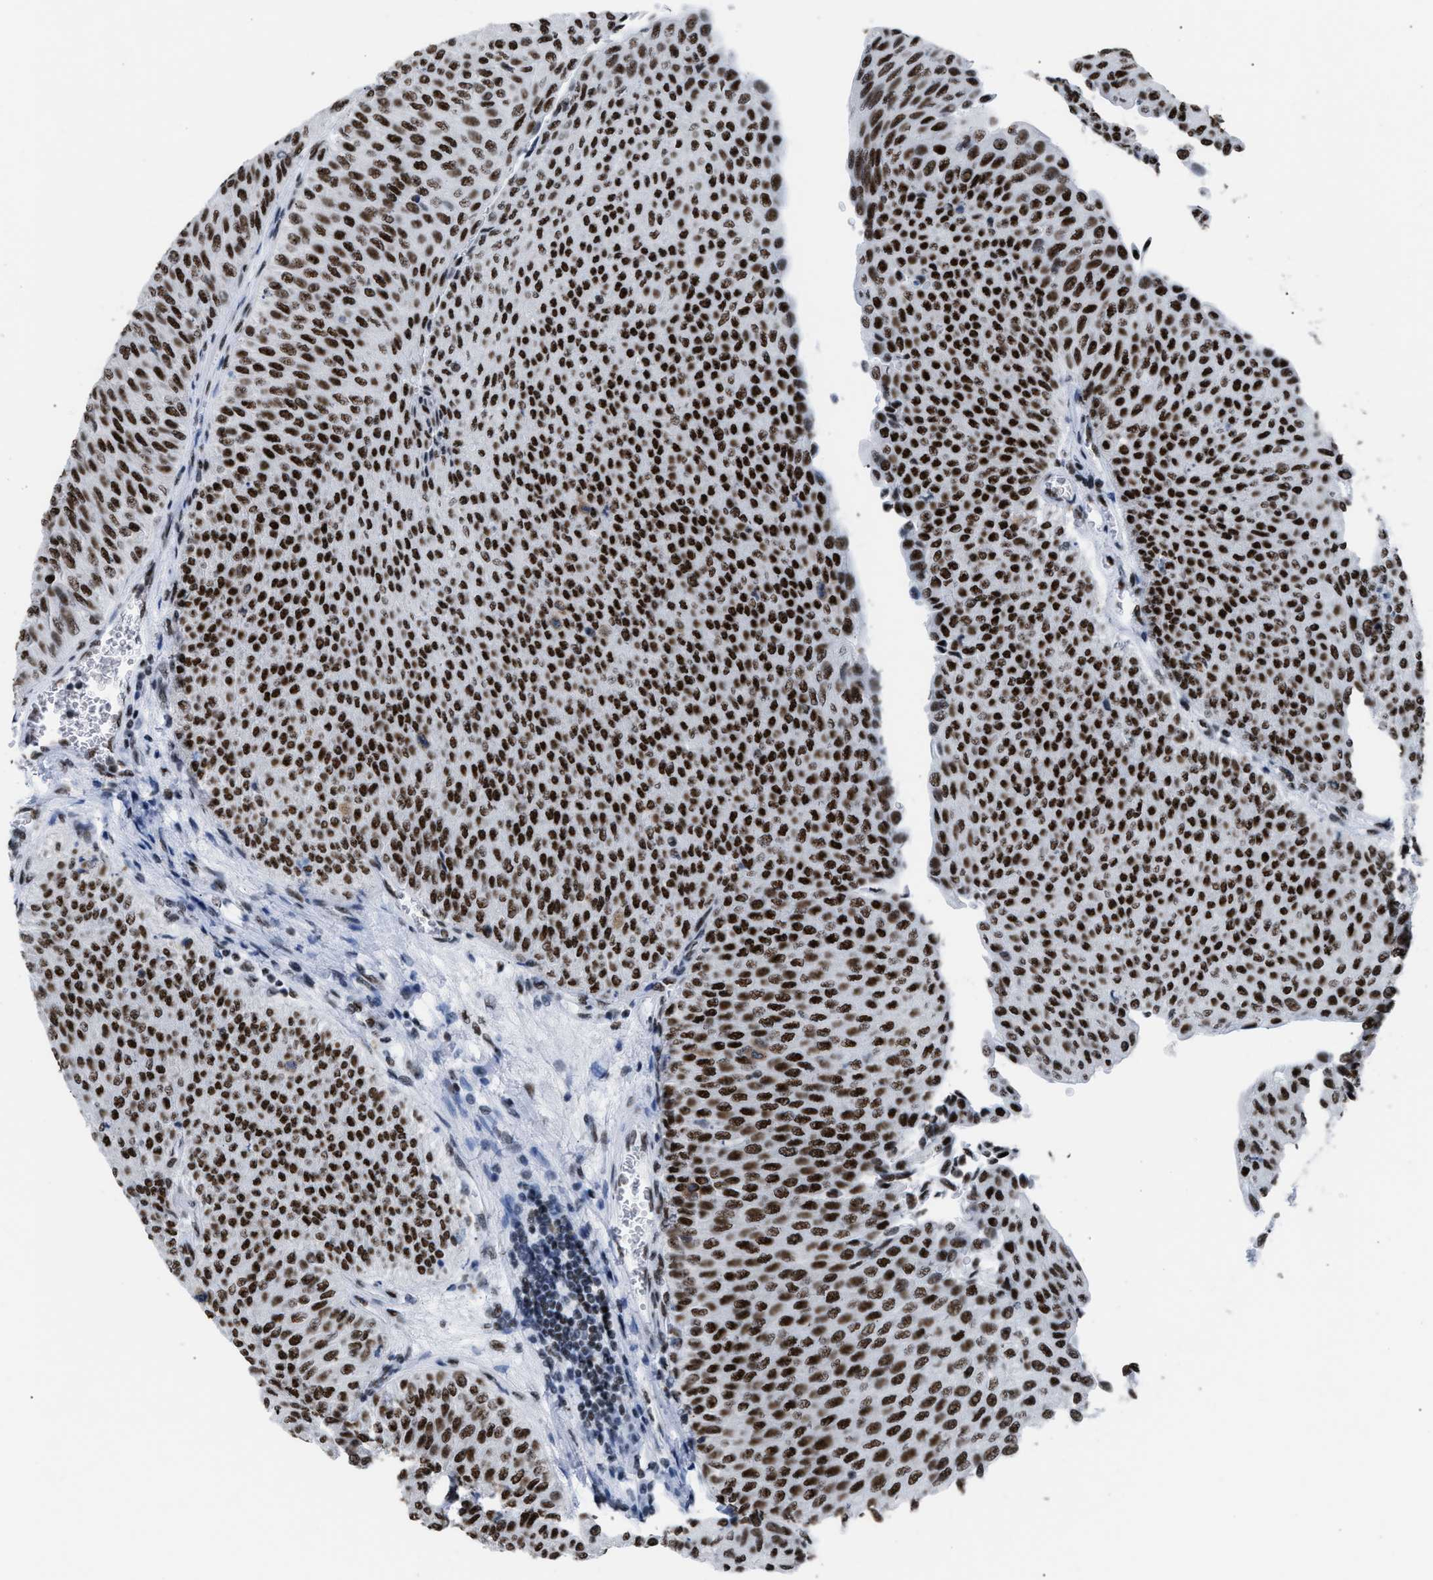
{"staining": {"intensity": "strong", "quantity": ">75%", "location": "nuclear"}, "tissue": "urothelial cancer", "cell_type": "Tumor cells", "image_type": "cancer", "snomed": [{"axis": "morphology", "description": "Urothelial carcinoma, Low grade"}, {"axis": "topography", "description": "Urinary bladder"}], "caption": "Tumor cells demonstrate high levels of strong nuclear expression in about >75% of cells in human low-grade urothelial carcinoma.", "gene": "CCAR2", "patient": {"sex": "male", "age": 78}}